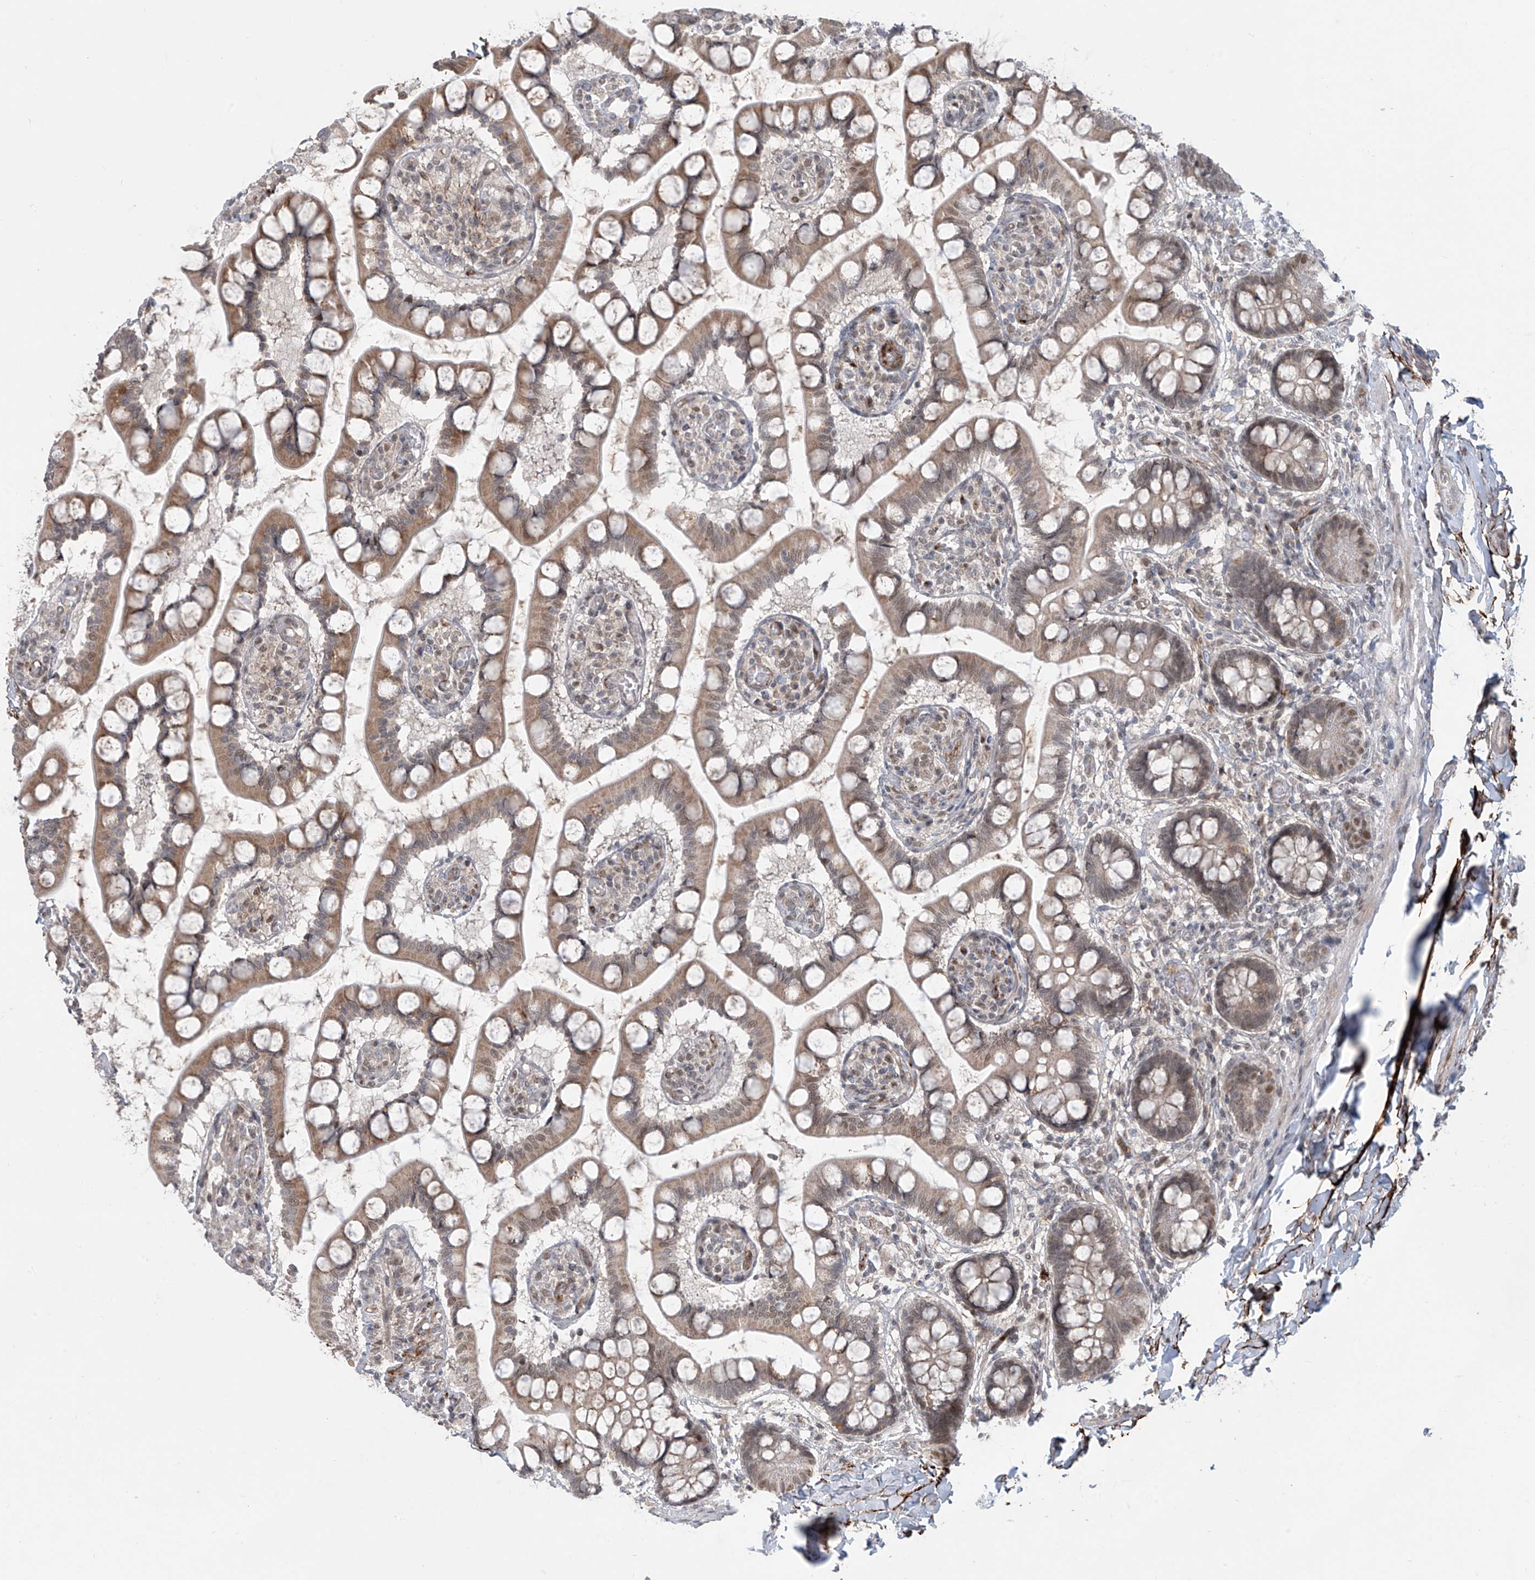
{"staining": {"intensity": "weak", "quantity": ">75%", "location": "cytoplasmic/membranous,nuclear"}, "tissue": "small intestine", "cell_type": "Glandular cells", "image_type": "normal", "snomed": [{"axis": "morphology", "description": "Normal tissue, NOS"}, {"axis": "topography", "description": "Small intestine"}], "caption": "Unremarkable small intestine demonstrates weak cytoplasmic/membranous,nuclear positivity in about >75% of glandular cells.", "gene": "LAGE3", "patient": {"sex": "male", "age": 52}}